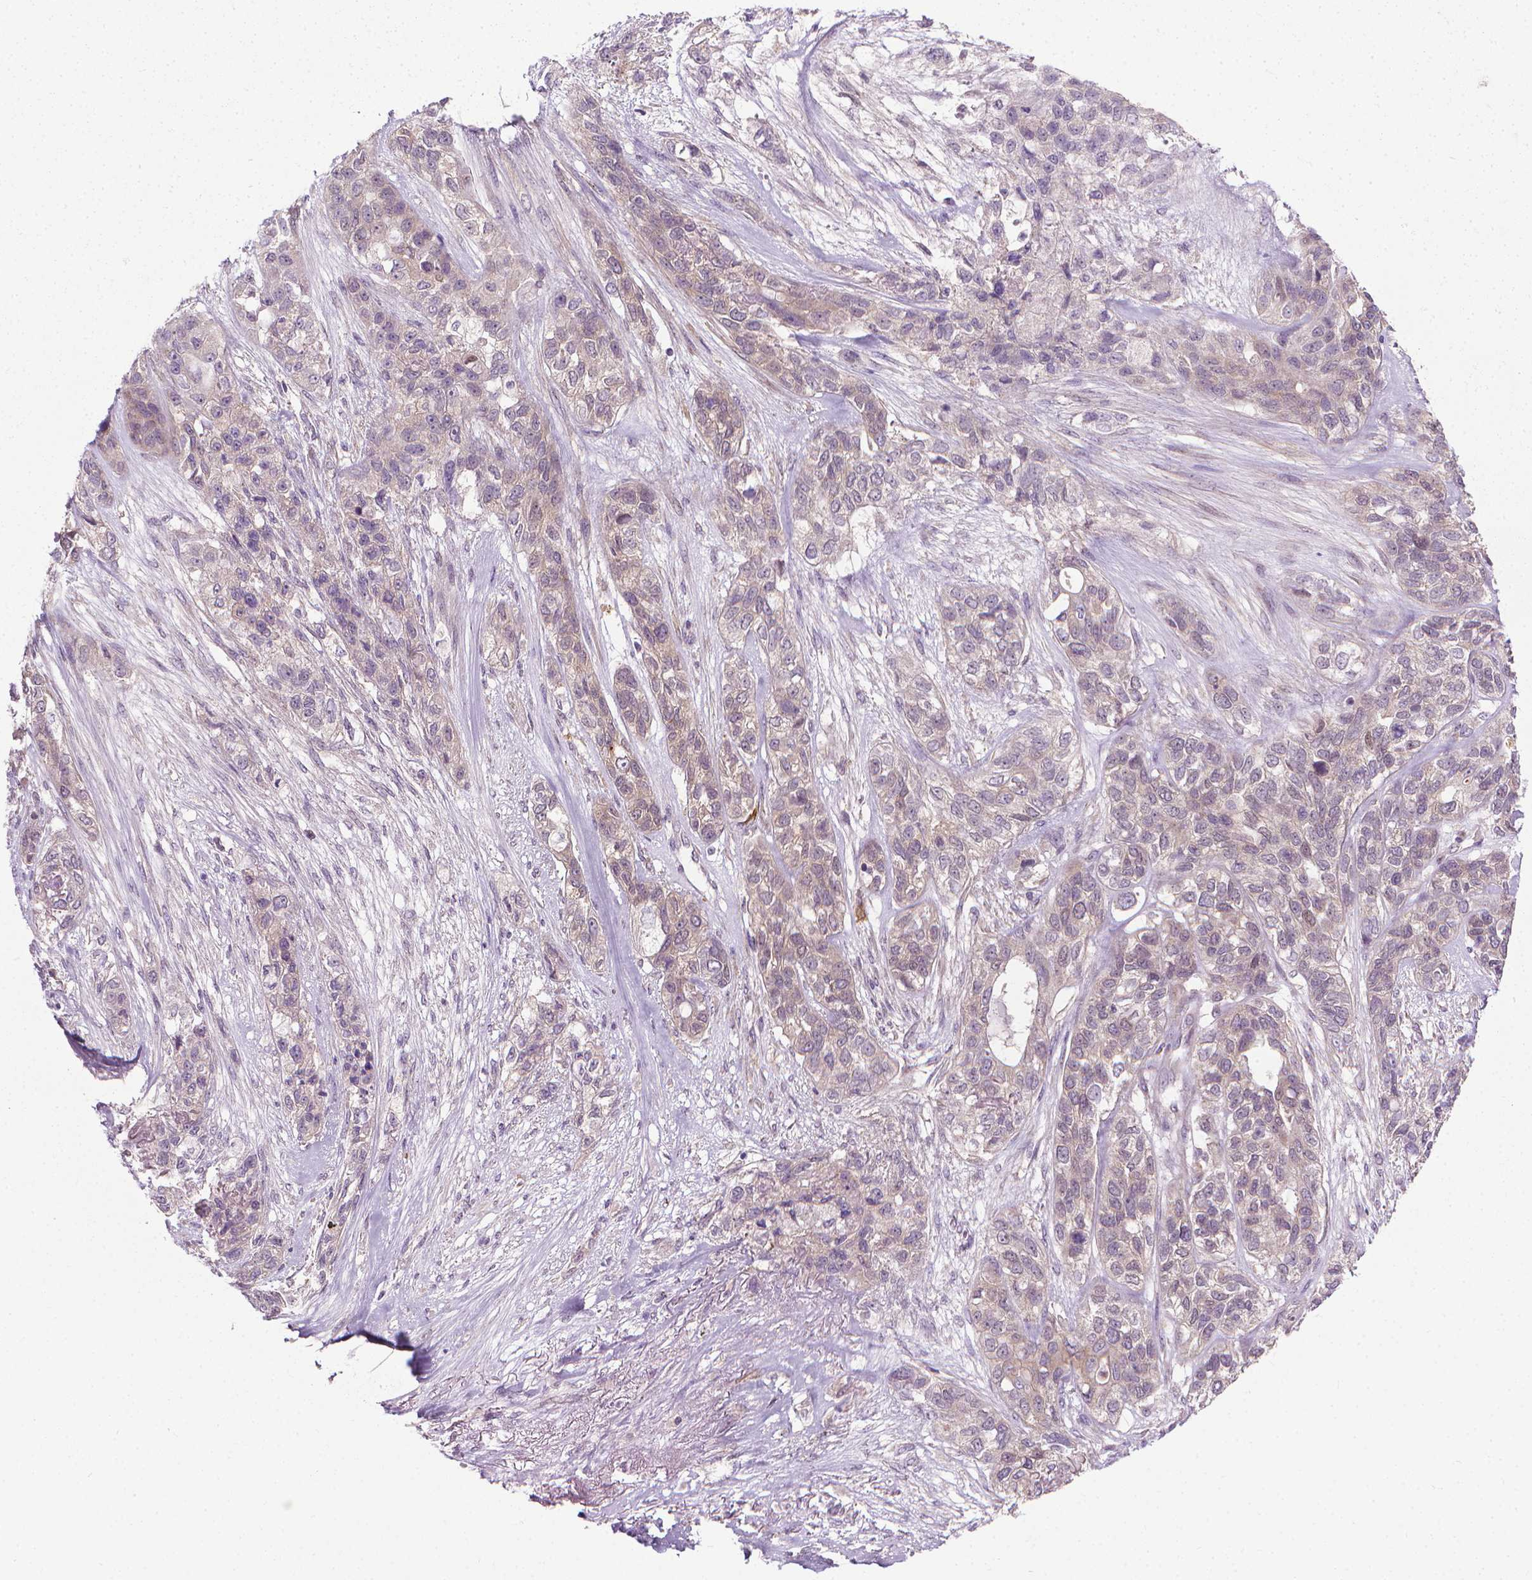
{"staining": {"intensity": "weak", "quantity": ">75%", "location": "cytoplasmic/membranous"}, "tissue": "lung cancer", "cell_type": "Tumor cells", "image_type": "cancer", "snomed": [{"axis": "morphology", "description": "Squamous cell carcinoma, NOS"}, {"axis": "topography", "description": "Lung"}], "caption": "Tumor cells demonstrate weak cytoplasmic/membranous positivity in about >75% of cells in lung cancer. (DAB IHC, brown staining for protein, blue staining for nuclei).", "gene": "PRAG1", "patient": {"sex": "female", "age": 70}}